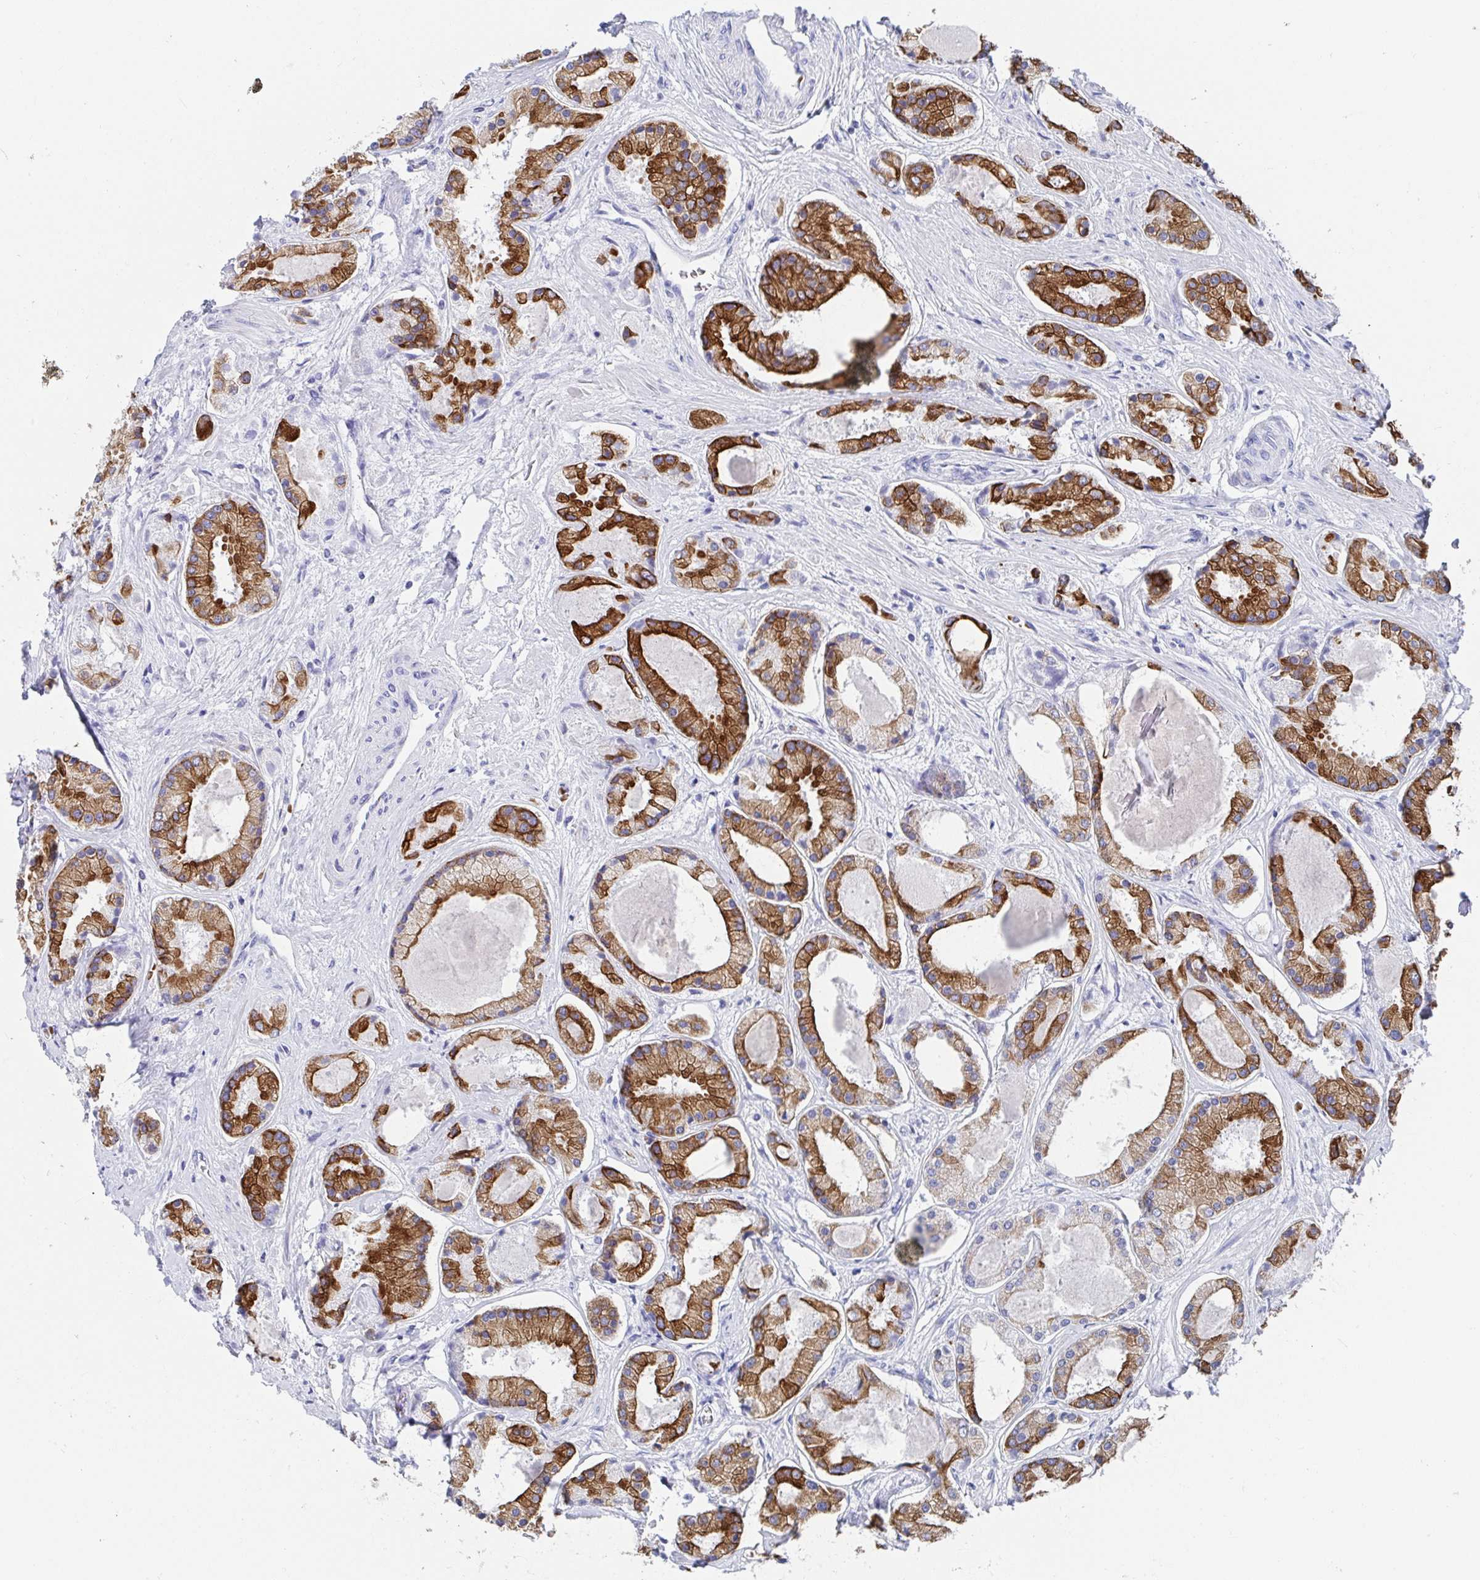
{"staining": {"intensity": "strong", "quantity": ">75%", "location": "cytoplasmic/membranous"}, "tissue": "prostate cancer", "cell_type": "Tumor cells", "image_type": "cancer", "snomed": [{"axis": "morphology", "description": "Adenocarcinoma, High grade"}, {"axis": "topography", "description": "Prostate"}], "caption": "A micrograph showing strong cytoplasmic/membranous expression in about >75% of tumor cells in prostate cancer, as visualized by brown immunohistochemical staining.", "gene": "CLDN8", "patient": {"sex": "male", "age": 67}}